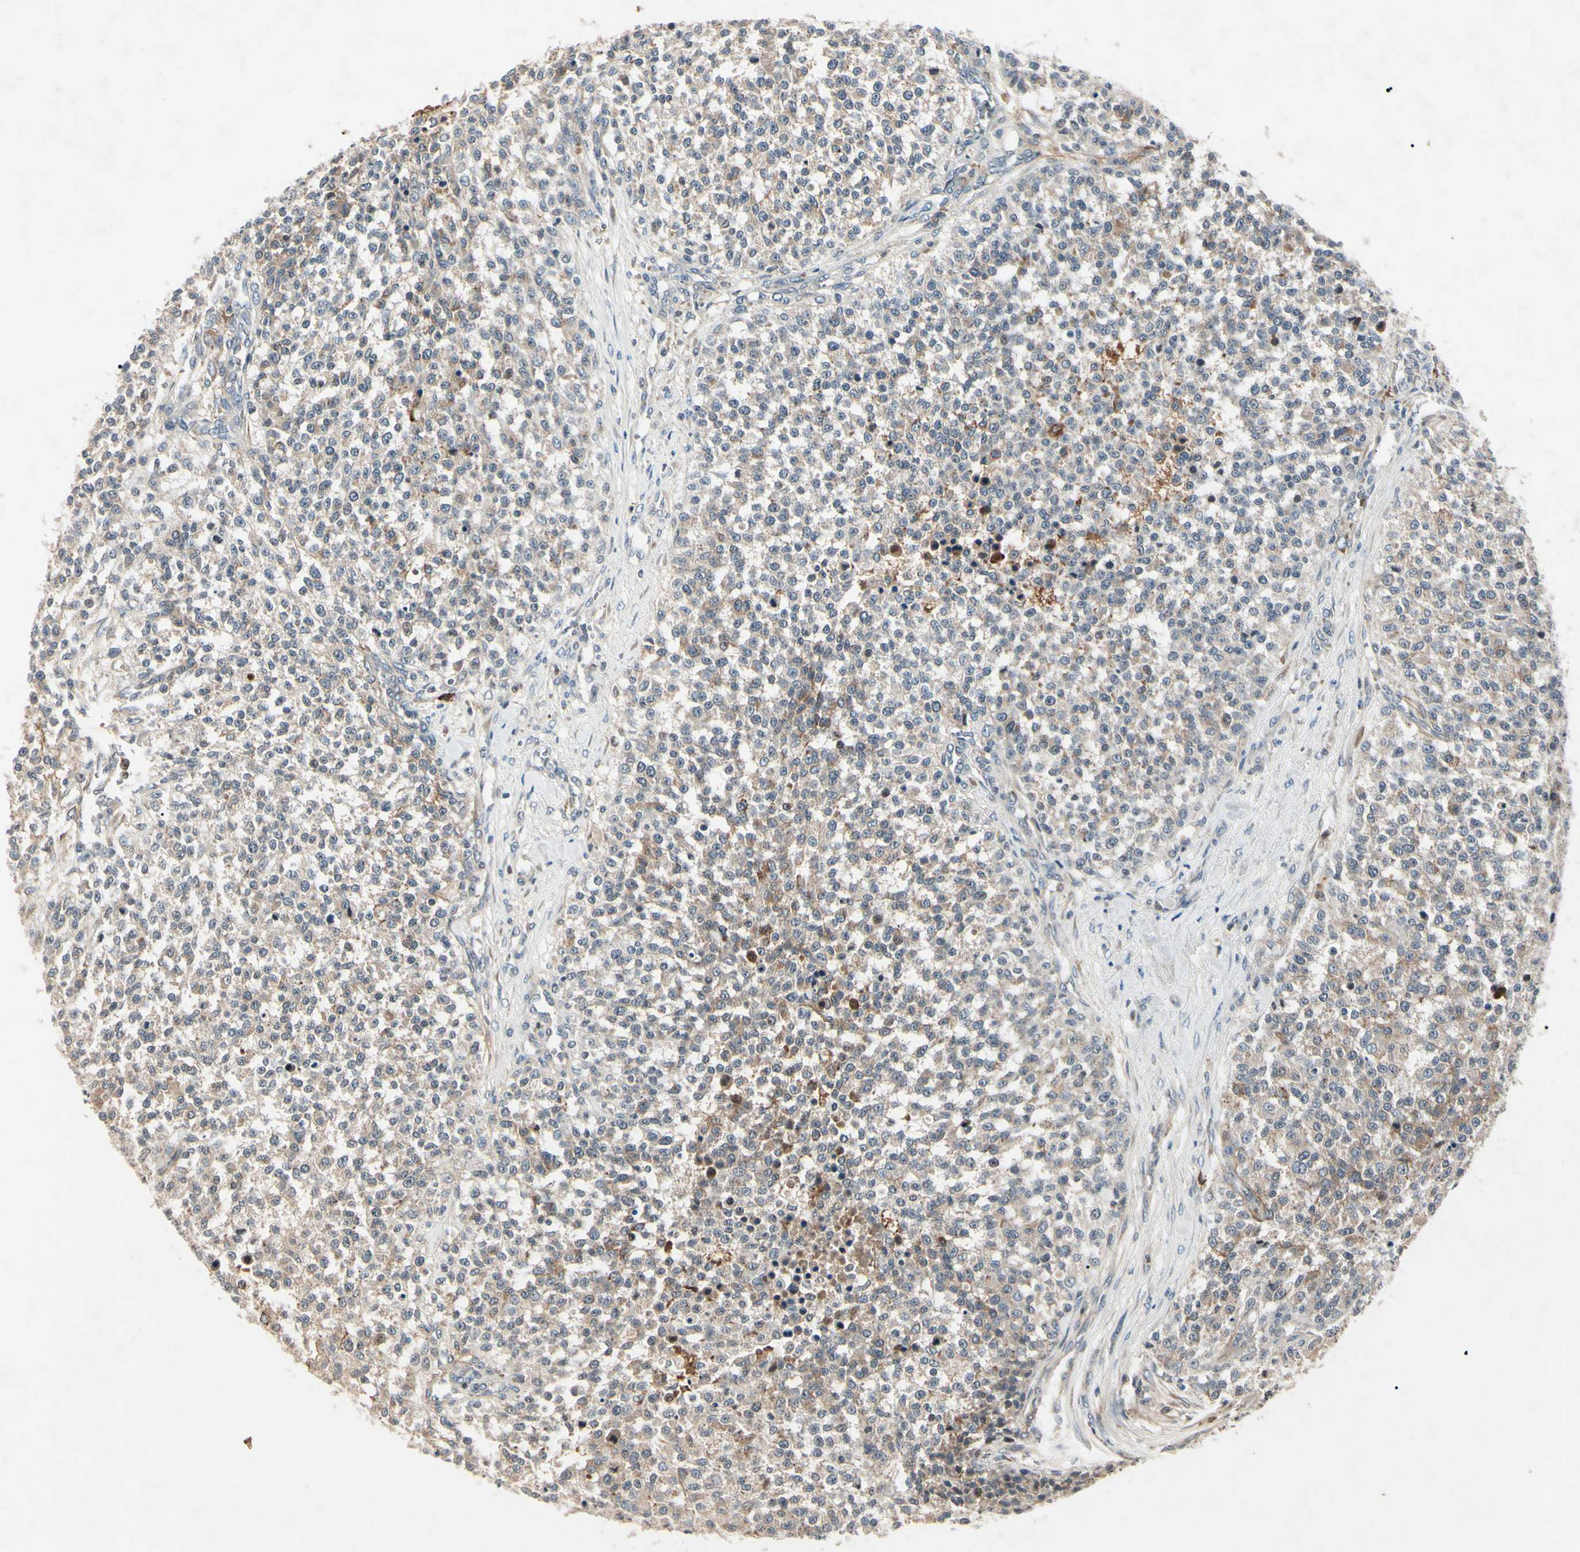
{"staining": {"intensity": "weak", "quantity": "25%-75%", "location": "cytoplasmic/membranous"}, "tissue": "testis cancer", "cell_type": "Tumor cells", "image_type": "cancer", "snomed": [{"axis": "morphology", "description": "Seminoma, NOS"}, {"axis": "topography", "description": "Testis"}], "caption": "Testis cancer (seminoma) stained for a protein (brown) exhibits weak cytoplasmic/membranous positive staining in approximately 25%-75% of tumor cells.", "gene": "AEBP1", "patient": {"sex": "male", "age": 59}}